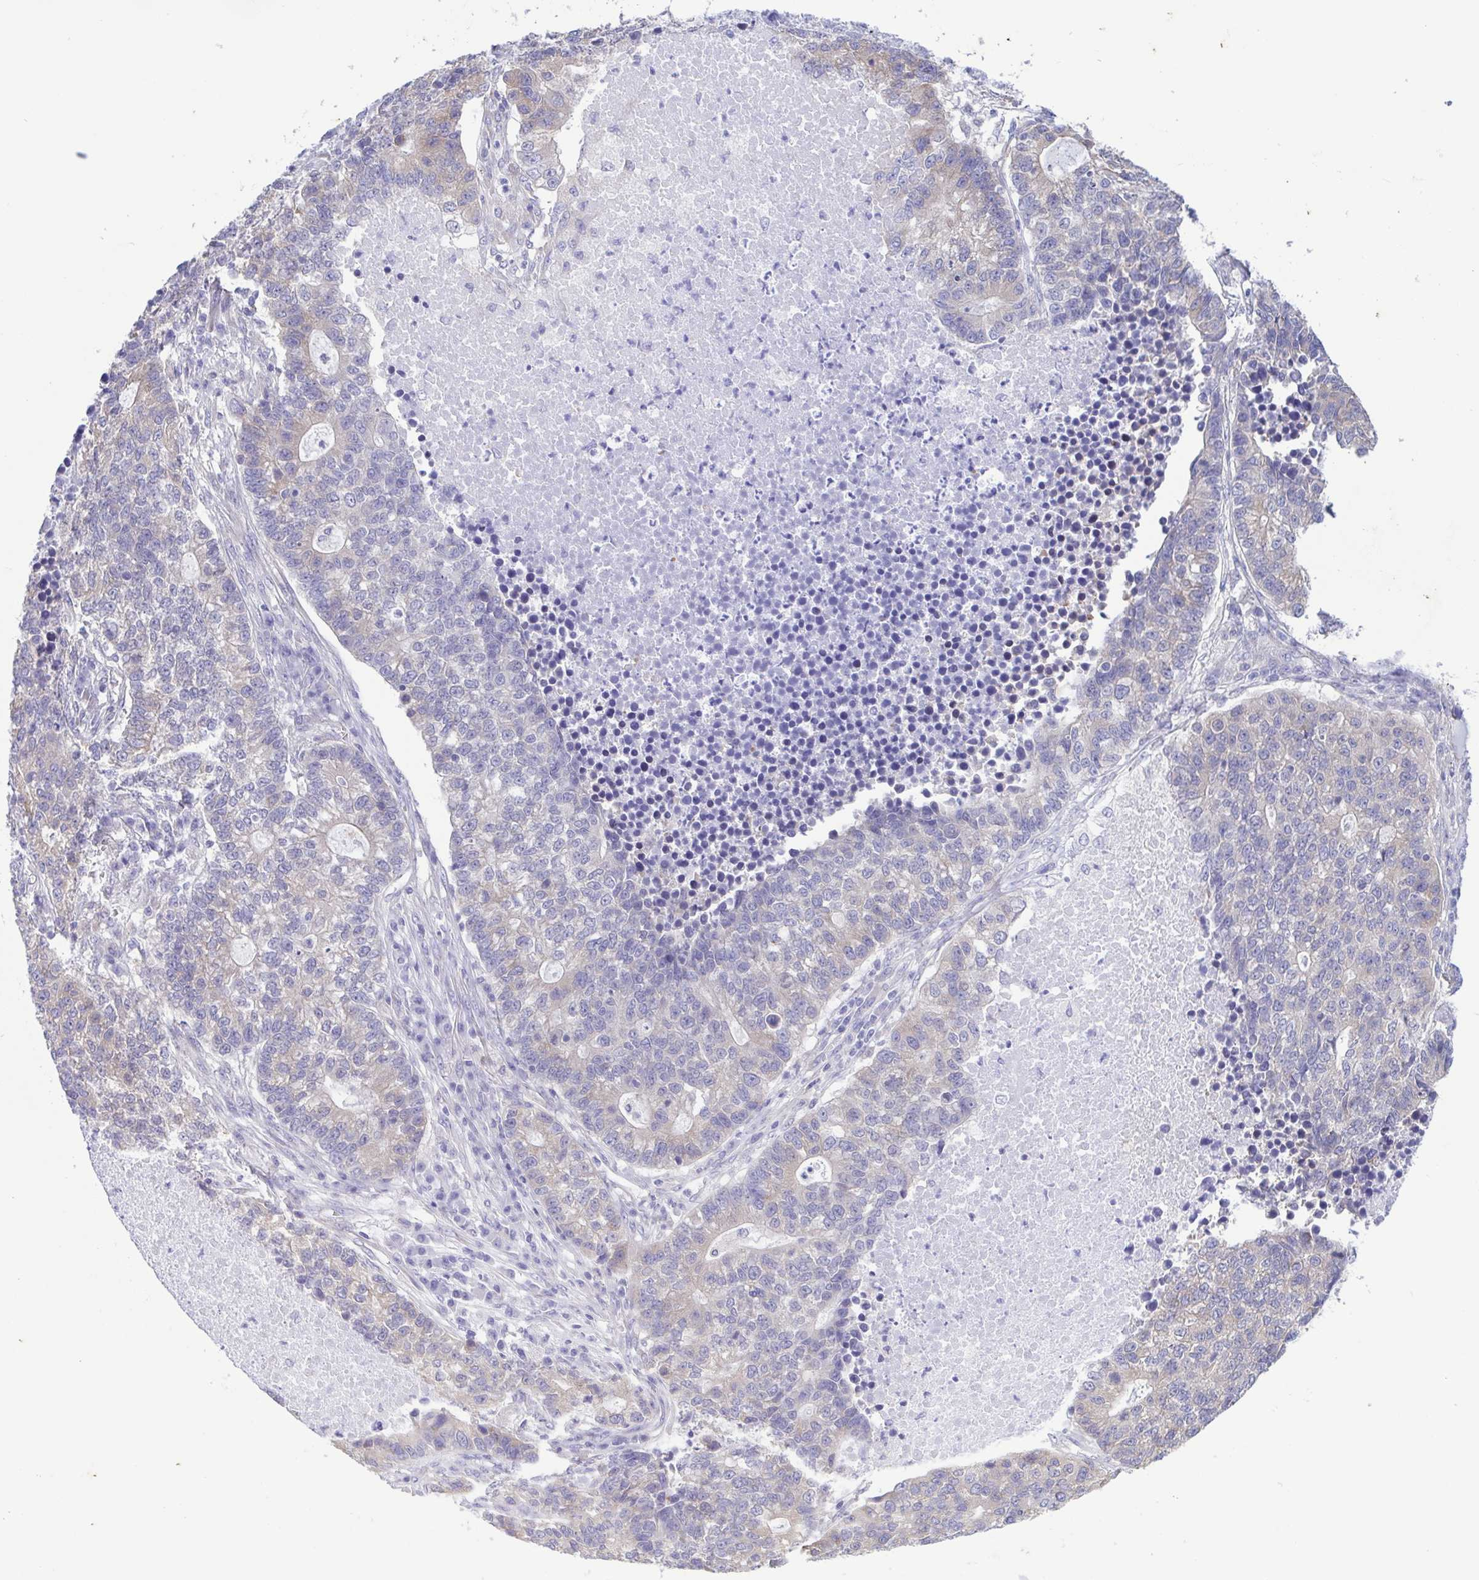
{"staining": {"intensity": "negative", "quantity": "none", "location": "none"}, "tissue": "lung cancer", "cell_type": "Tumor cells", "image_type": "cancer", "snomed": [{"axis": "morphology", "description": "Adenocarcinoma, NOS"}, {"axis": "topography", "description": "Lung"}], "caption": "Immunohistochemistry image of human lung cancer stained for a protein (brown), which demonstrates no staining in tumor cells.", "gene": "TNNI3", "patient": {"sex": "male", "age": 57}}